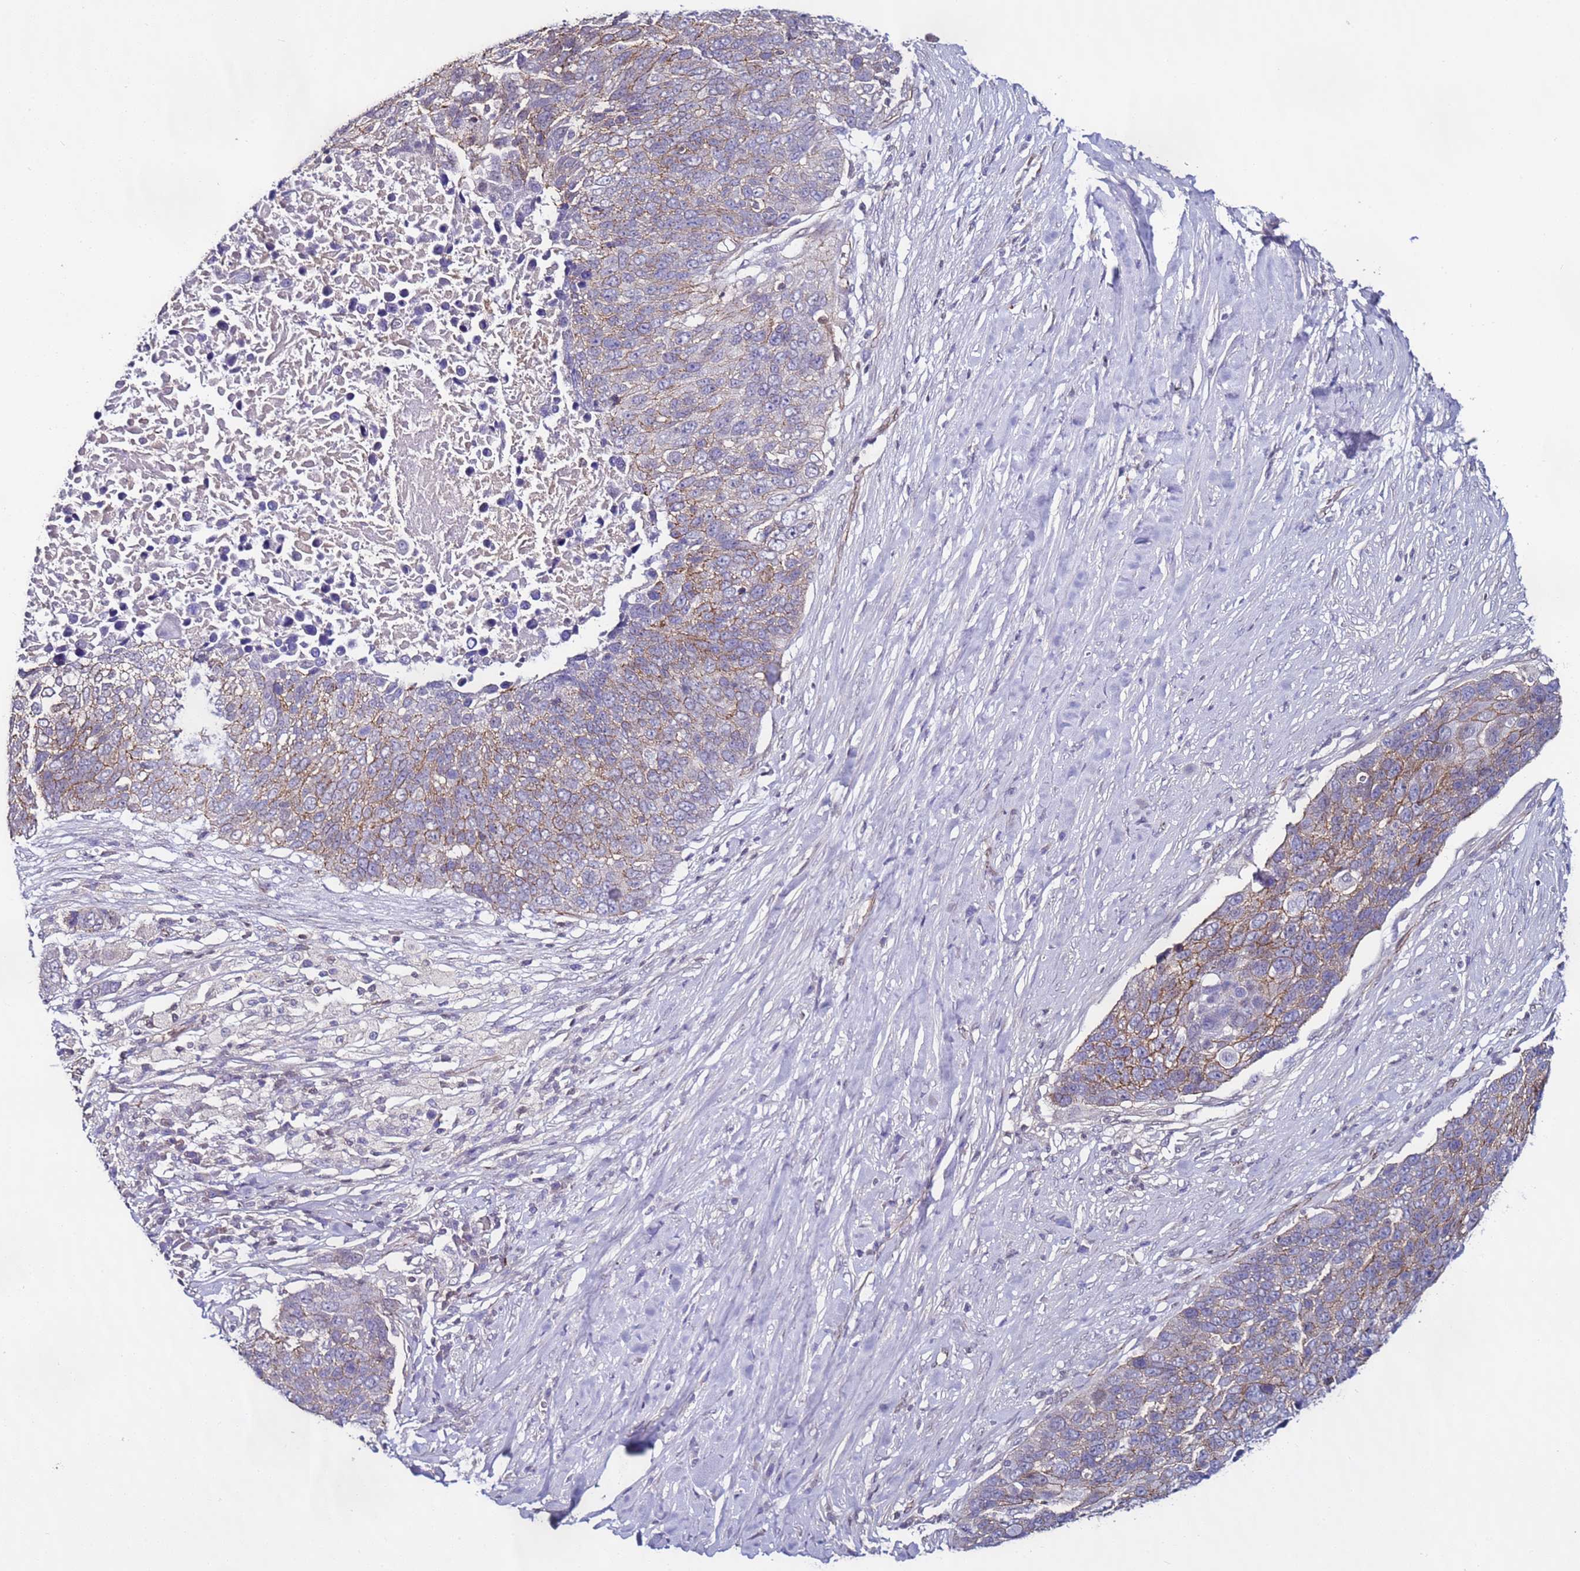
{"staining": {"intensity": "moderate", "quantity": "<25%", "location": "cytoplasmic/membranous"}, "tissue": "lung cancer", "cell_type": "Tumor cells", "image_type": "cancer", "snomed": [{"axis": "morphology", "description": "Normal tissue, NOS"}, {"axis": "morphology", "description": "Squamous cell carcinoma, NOS"}, {"axis": "topography", "description": "Lymph node"}, {"axis": "topography", "description": "Lung"}], "caption": "Immunohistochemistry (IHC) (DAB (3,3'-diaminobenzidine)) staining of lung cancer exhibits moderate cytoplasmic/membranous protein staining in approximately <25% of tumor cells.", "gene": "TENM3", "patient": {"sex": "male", "age": 66}}